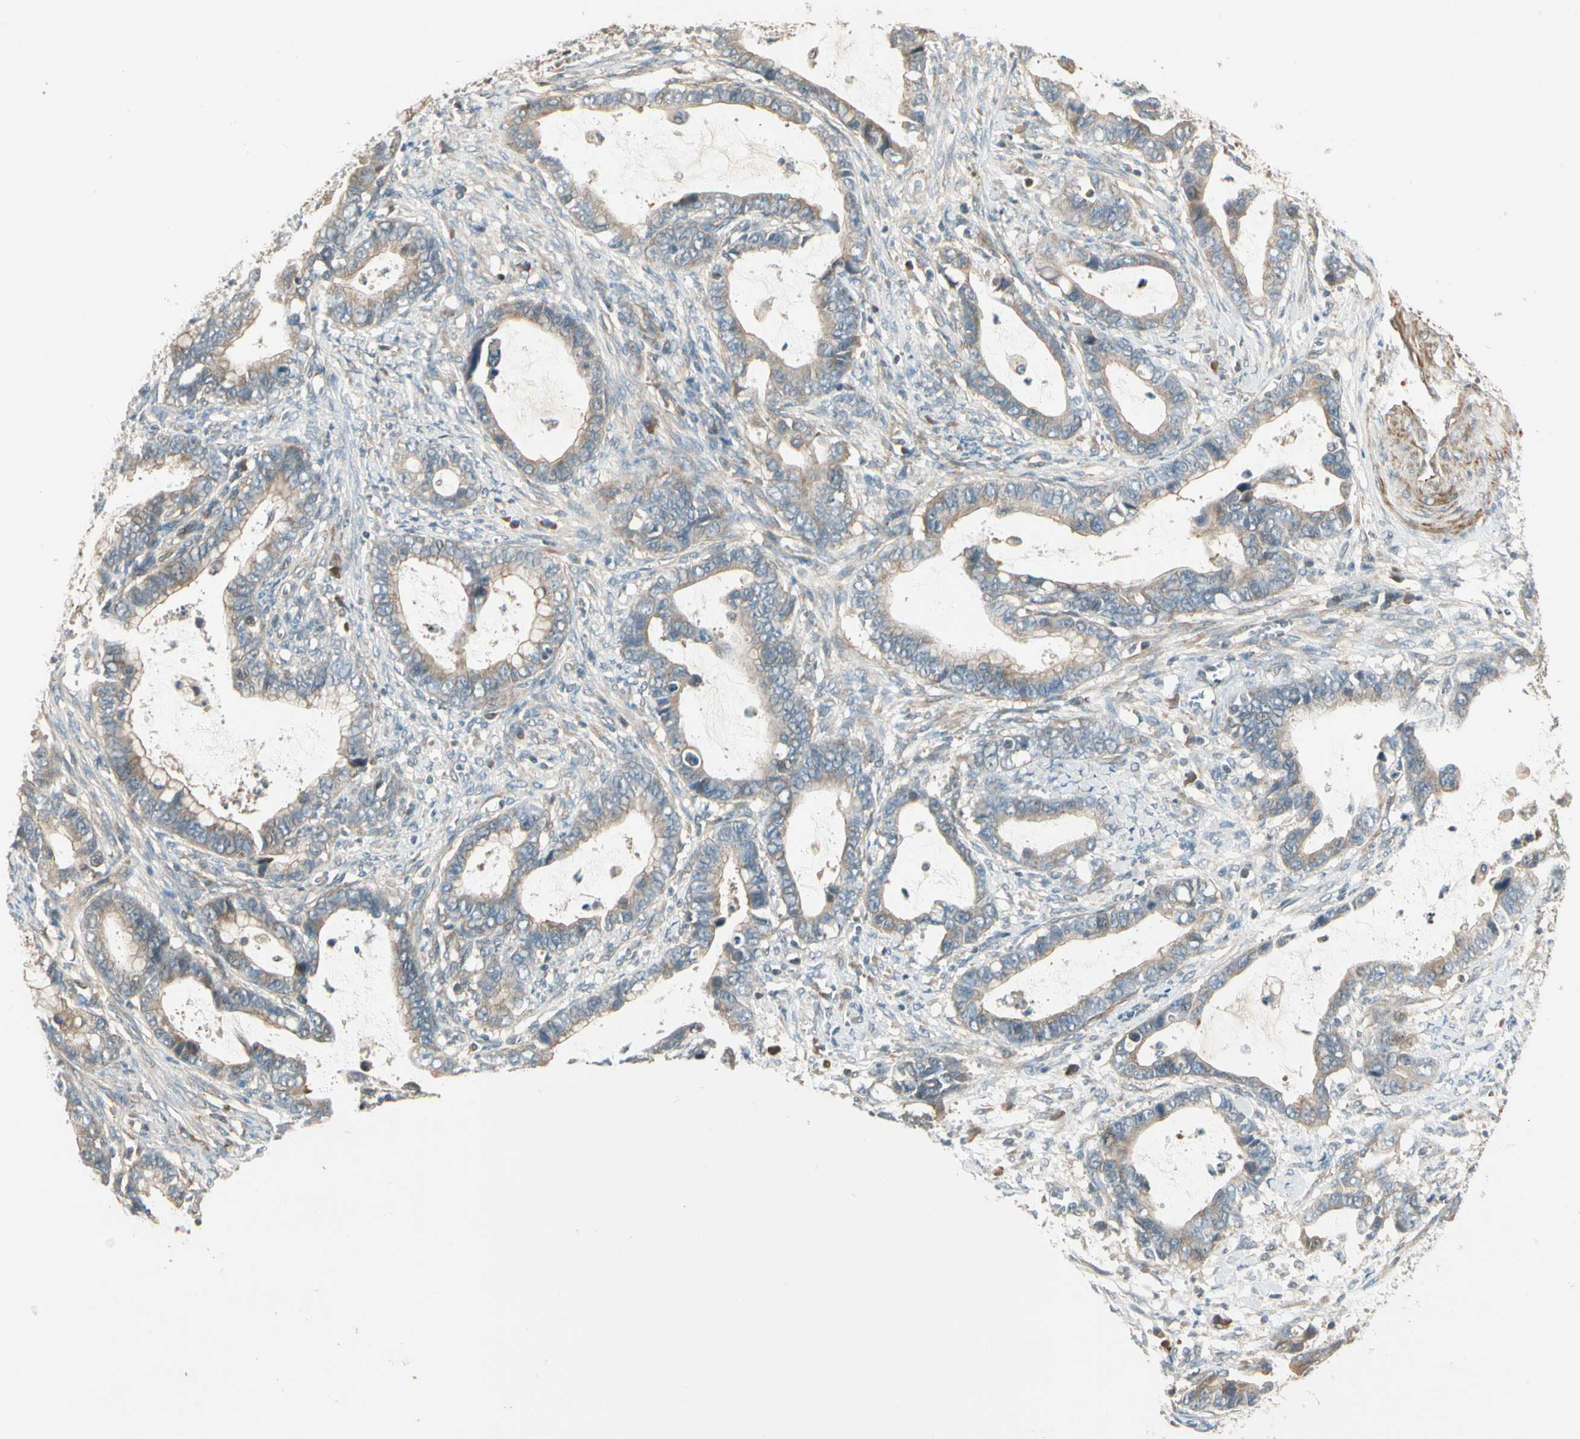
{"staining": {"intensity": "weak", "quantity": ">75%", "location": "cytoplasmic/membranous"}, "tissue": "cervical cancer", "cell_type": "Tumor cells", "image_type": "cancer", "snomed": [{"axis": "morphology", "description": "Adenocarcinoma, NOS"}, {"axis": "topography", "description": "Cervix"}], "caption": "DAB (3,3'-diaminobenzidine) immunohistochemical staining of human cervical adenocarcinoma reveals weak cytoplasmic/membranous protein positivity in approximately >75% of tumor cells.", "gene": "ACVR1", "patient": {"sex": "female", "age": 44}}